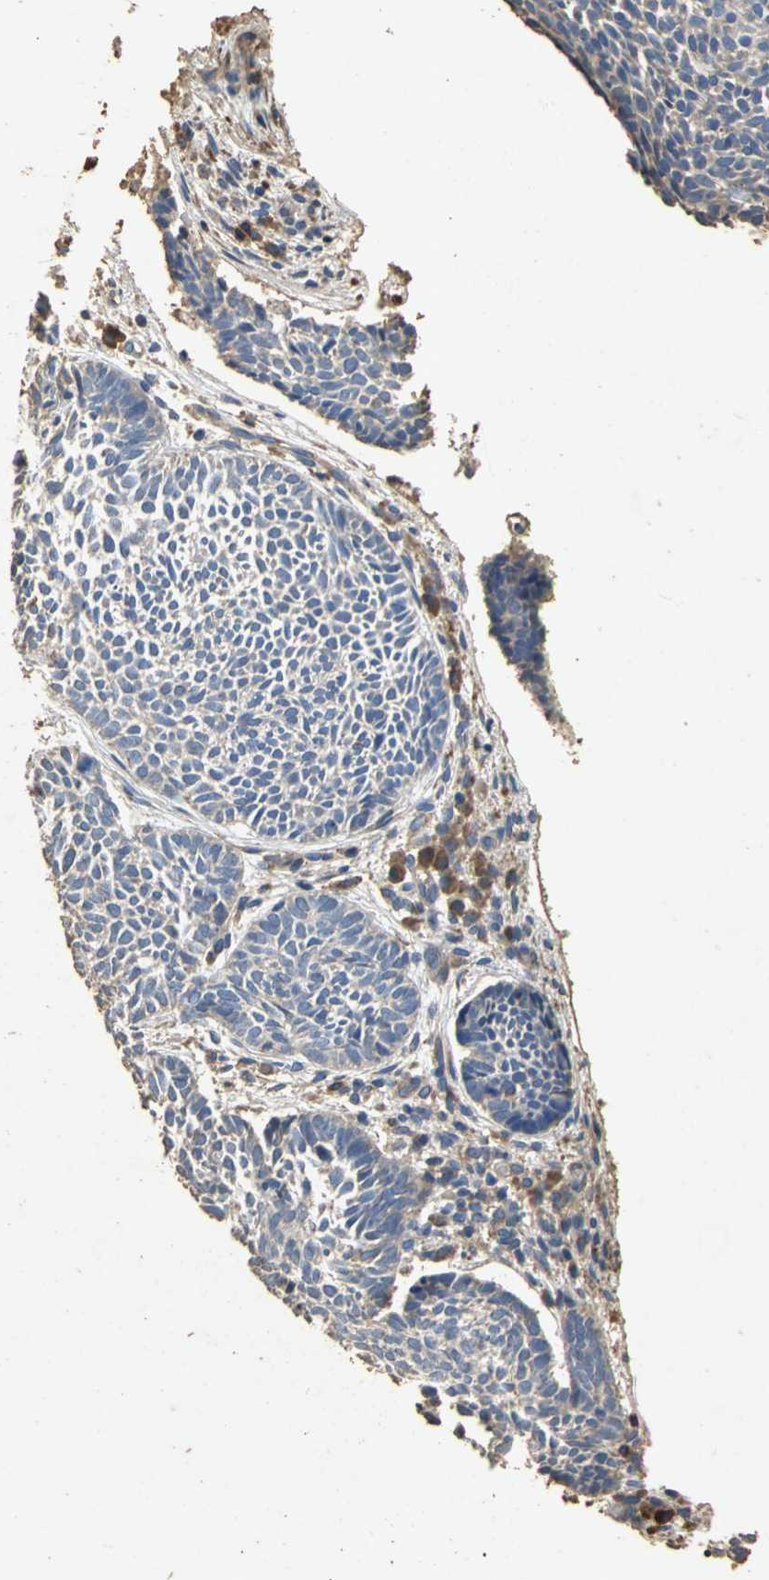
{"staining": {"intensity": "negative", "quantity": "none", "location": "none"}, "tissue": "skin cancer", "cell_type": "Tumor cells", "image_type": "cancer", "snomed": [{"axis": "morphology", "description": "Normal tissue, NOS"}, {"axis": "morphology", "description": "Basal cell carcinoma"}, {"axis": "topography", "description": "Skin"}], "caption": "Tumor cells show no significant protein positivity in skin basal cell carcinoma.", "gene": "ACSL4", "patient": {"sex": "male", "age": 87}}